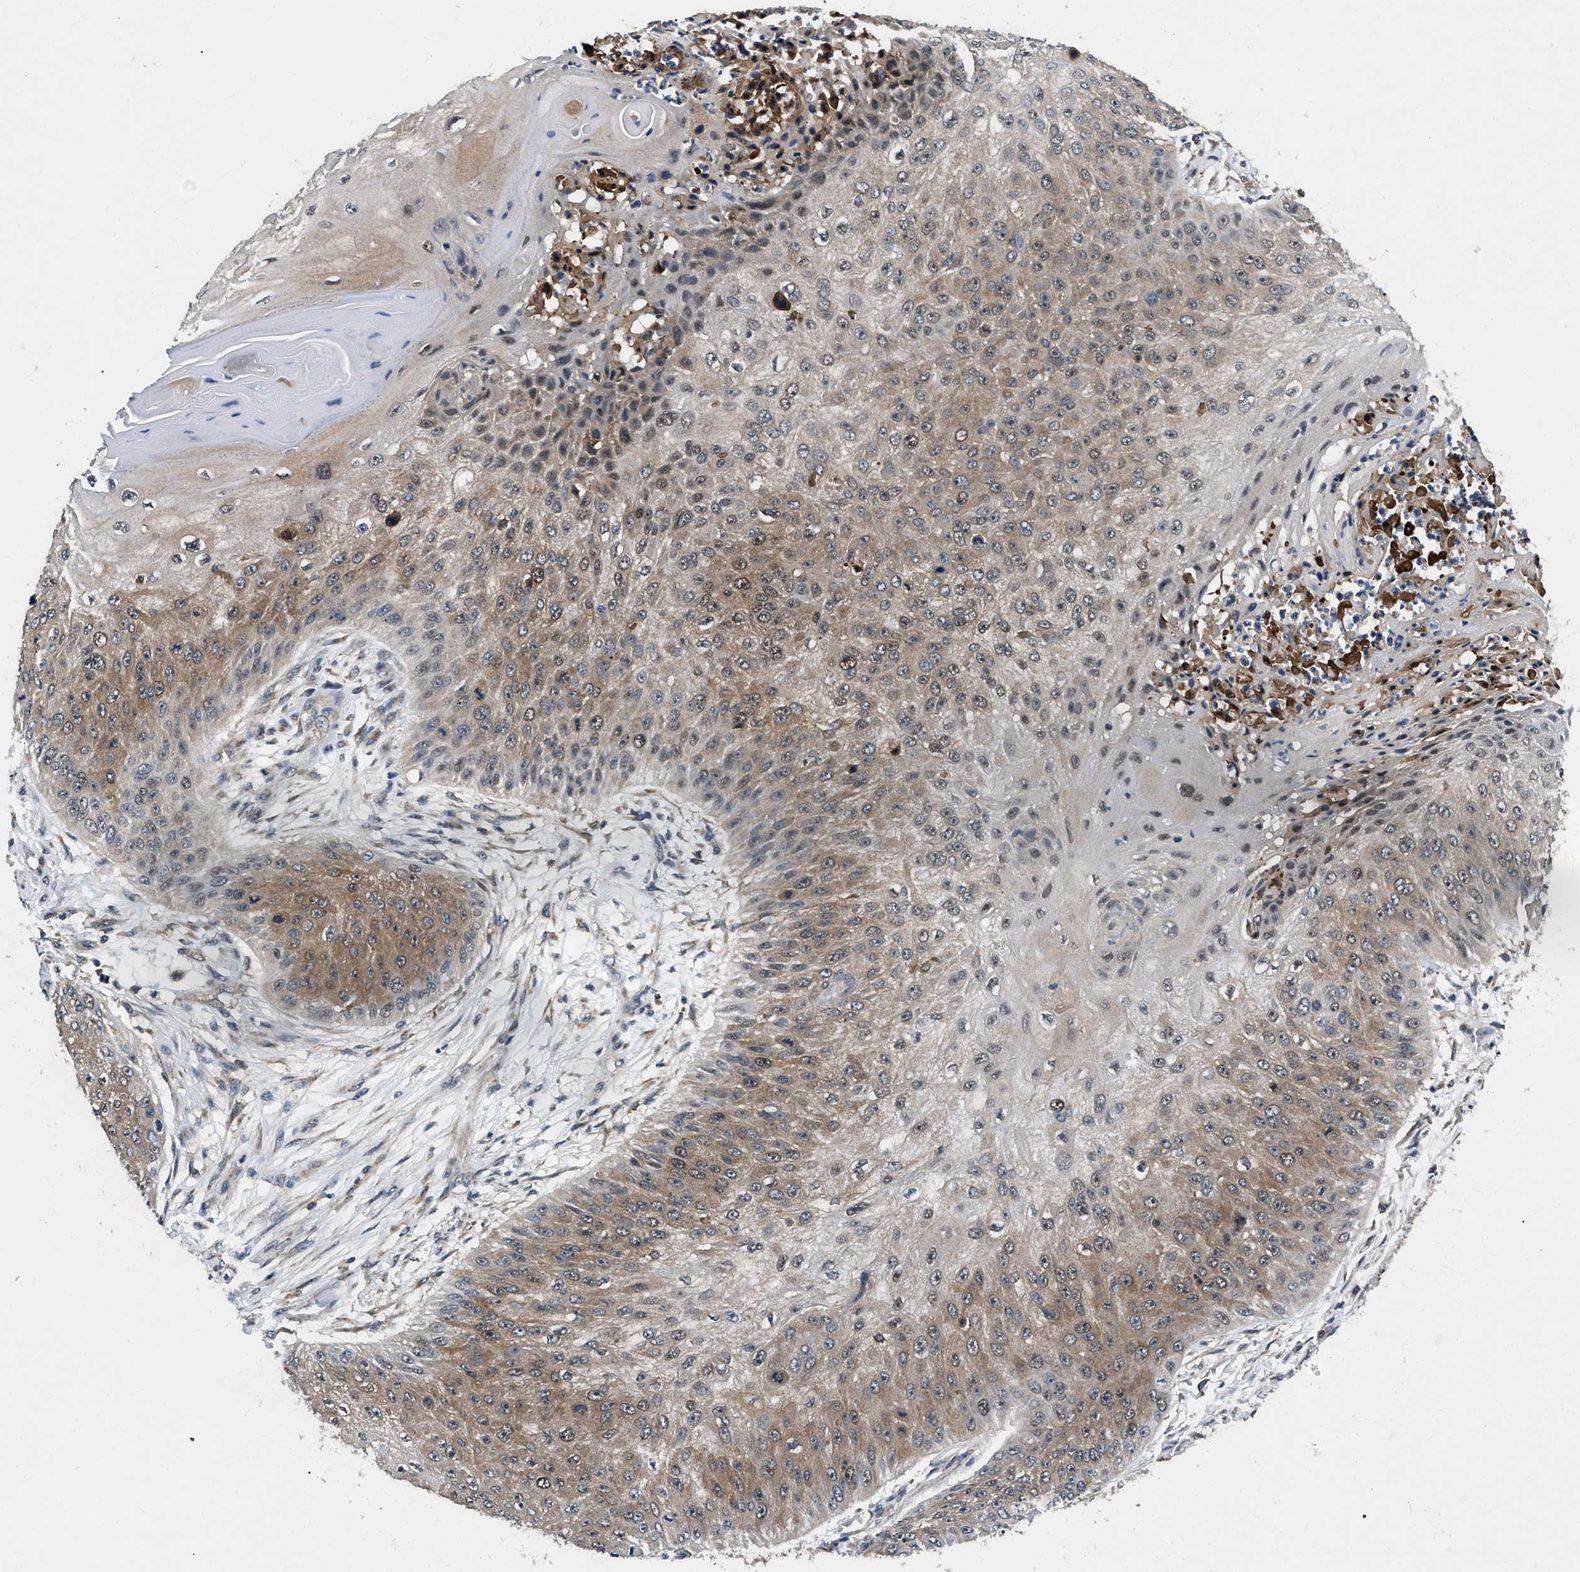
{"staining": {"intensity": "moderate", "quantity": ">75%", "location": "cytoplasmic/membranous"}, "tissue": "skin cancer", "cell_type": "Tumor cells", "image_type": "cancer", "snomed": [{"axis": "morphology", "description": "Squamous cell carcinoma, NOS"}, {"axis": "topography", "description": "Skin"}], "caption": "A micrograph showing moderate cytoplasmic/membranous staining in approximately >75% of tumor cells in skin cancer (squamous cell carcinoma), as visualized by brown immunohistochemical staining.", "gene": "GET4", "patient": {"sex": "female", "age": 80}}